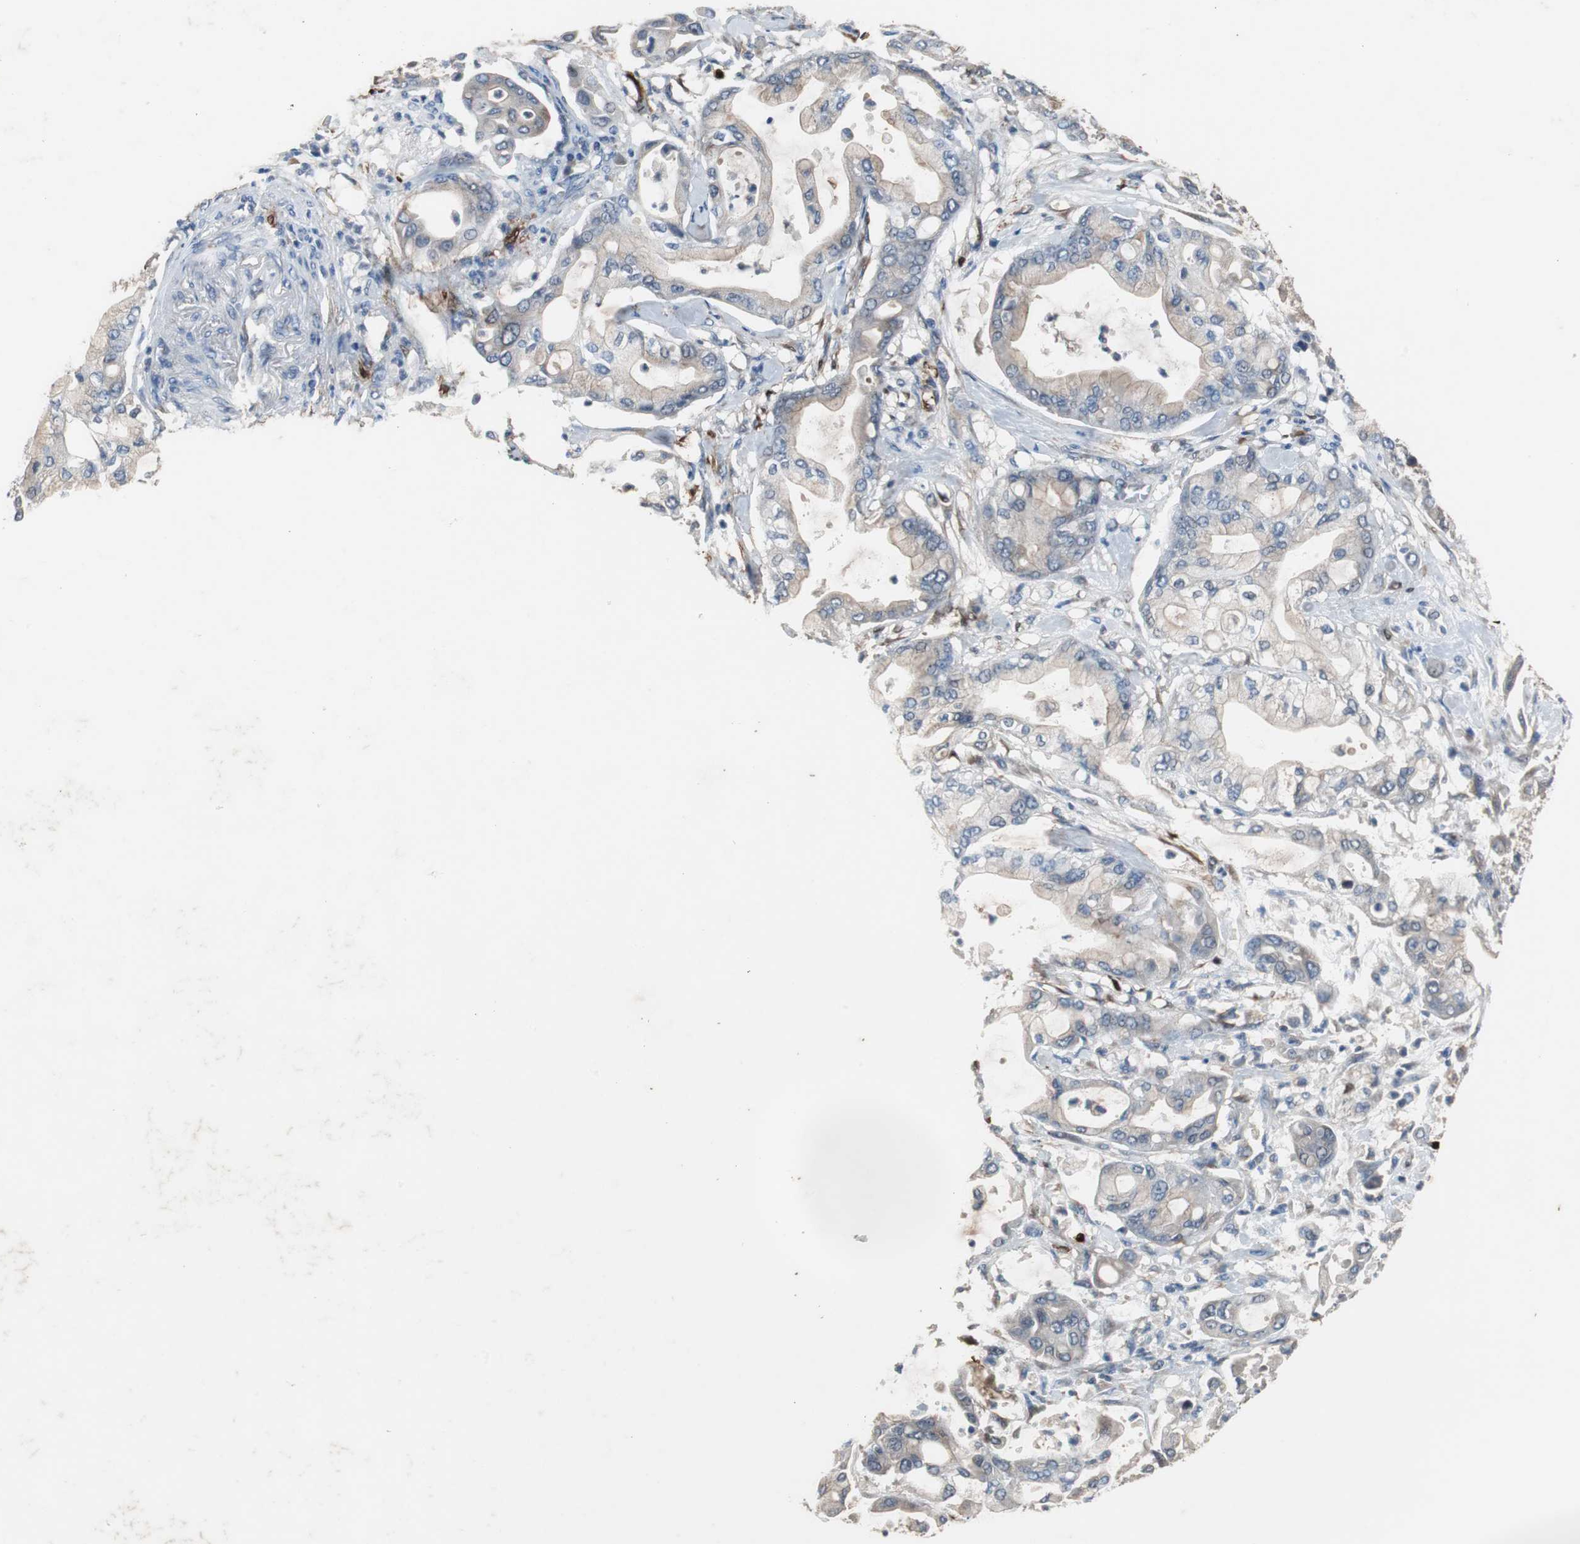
{"staining": {"intensity": "weak", "quantity": ">75%", "location": "cytoplasmic/membranous"}, "tissue": "pancreatic cancer", "cell_type": "Tumor cells", "image_type": "cancer", "snomed": [{"axis": "morphology", "description": "Adenocarcinoma, NOS"}, {"axis": "morphology", "description": "Adenocarcinoma, metastatic, NOS"}, {"axis": "topography", "description": "Lymph node"}, {"axis": "topography", "description": "Pancreas"}, {"axis": "topography", "description": "Duodenum"}], "caption": "IHC micrograph of neoplastic tissue: human pancreatic cancer (metastatic adenocarcinoma) stained using IHC exhibits low levels of weak protein expression localized specifically in the cytoplasmic/membranous of tumor cells, appearing as a cytoplasmic/membranous brown color.", "gene": "CALB2", "patient": {"sex": "female", "age": 64}}